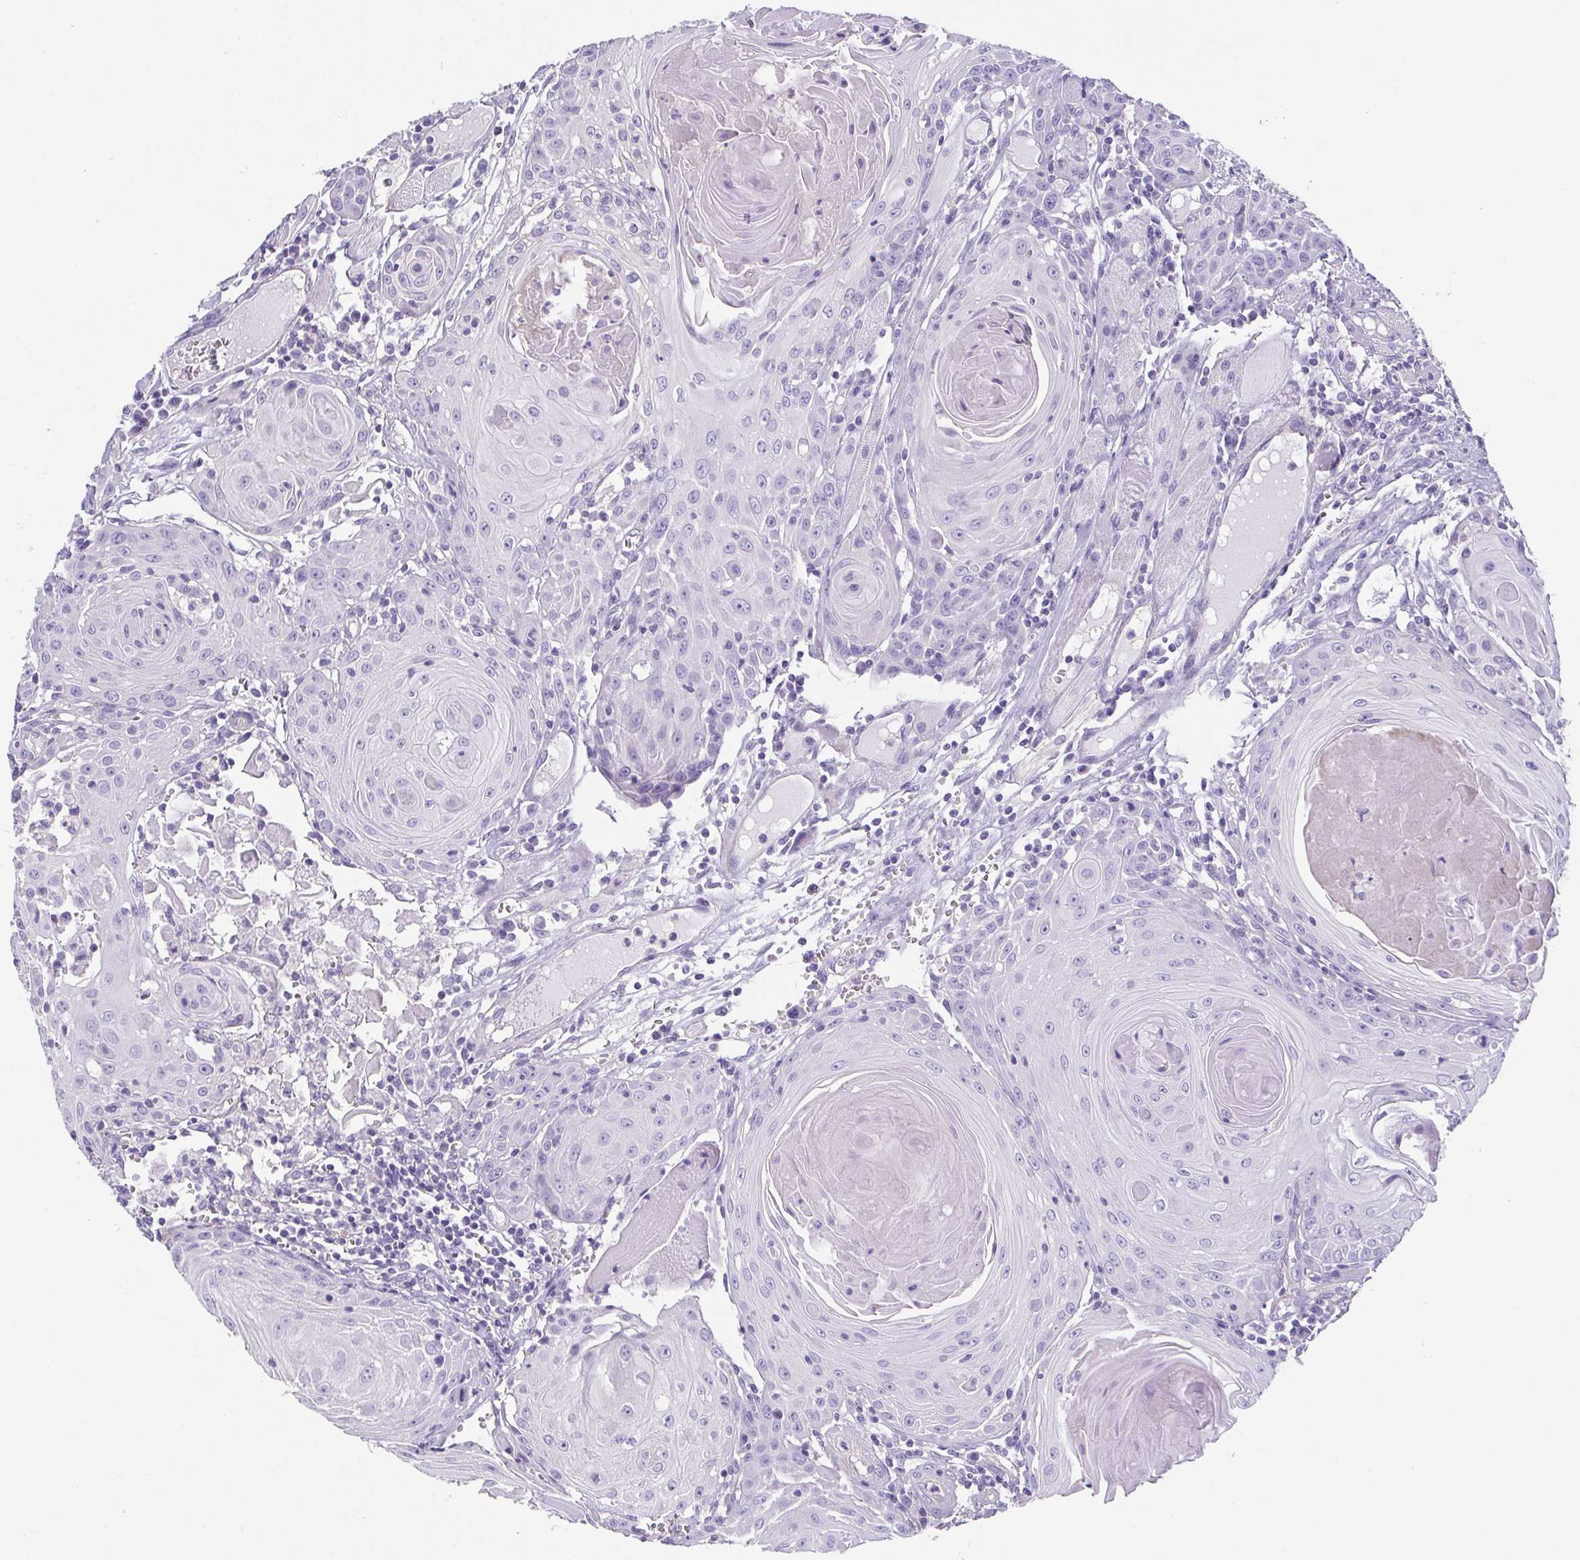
{"staining": {"intensity": "negative", "quantity": "none", "location": "none"}, "tissue": "head and neck cancer", "cell_type": "Tumor cells", "image_type": "cancer", "snomed": [{"axis": "morphology", "description": "Squamous cell carcinoma, NOS"}, {"axis": "topography", "description": "Head-Neck"}], "caption": "Tumor cells show no significant protein expression in head and neck cancer (squamous cell carcinoma). (Brightfield microscopy of DAB (3,3'-diaminobenzidine) IHC at high magnification).", "gene": "MYL6", "patient": {"sex": "female", "age": 80}}